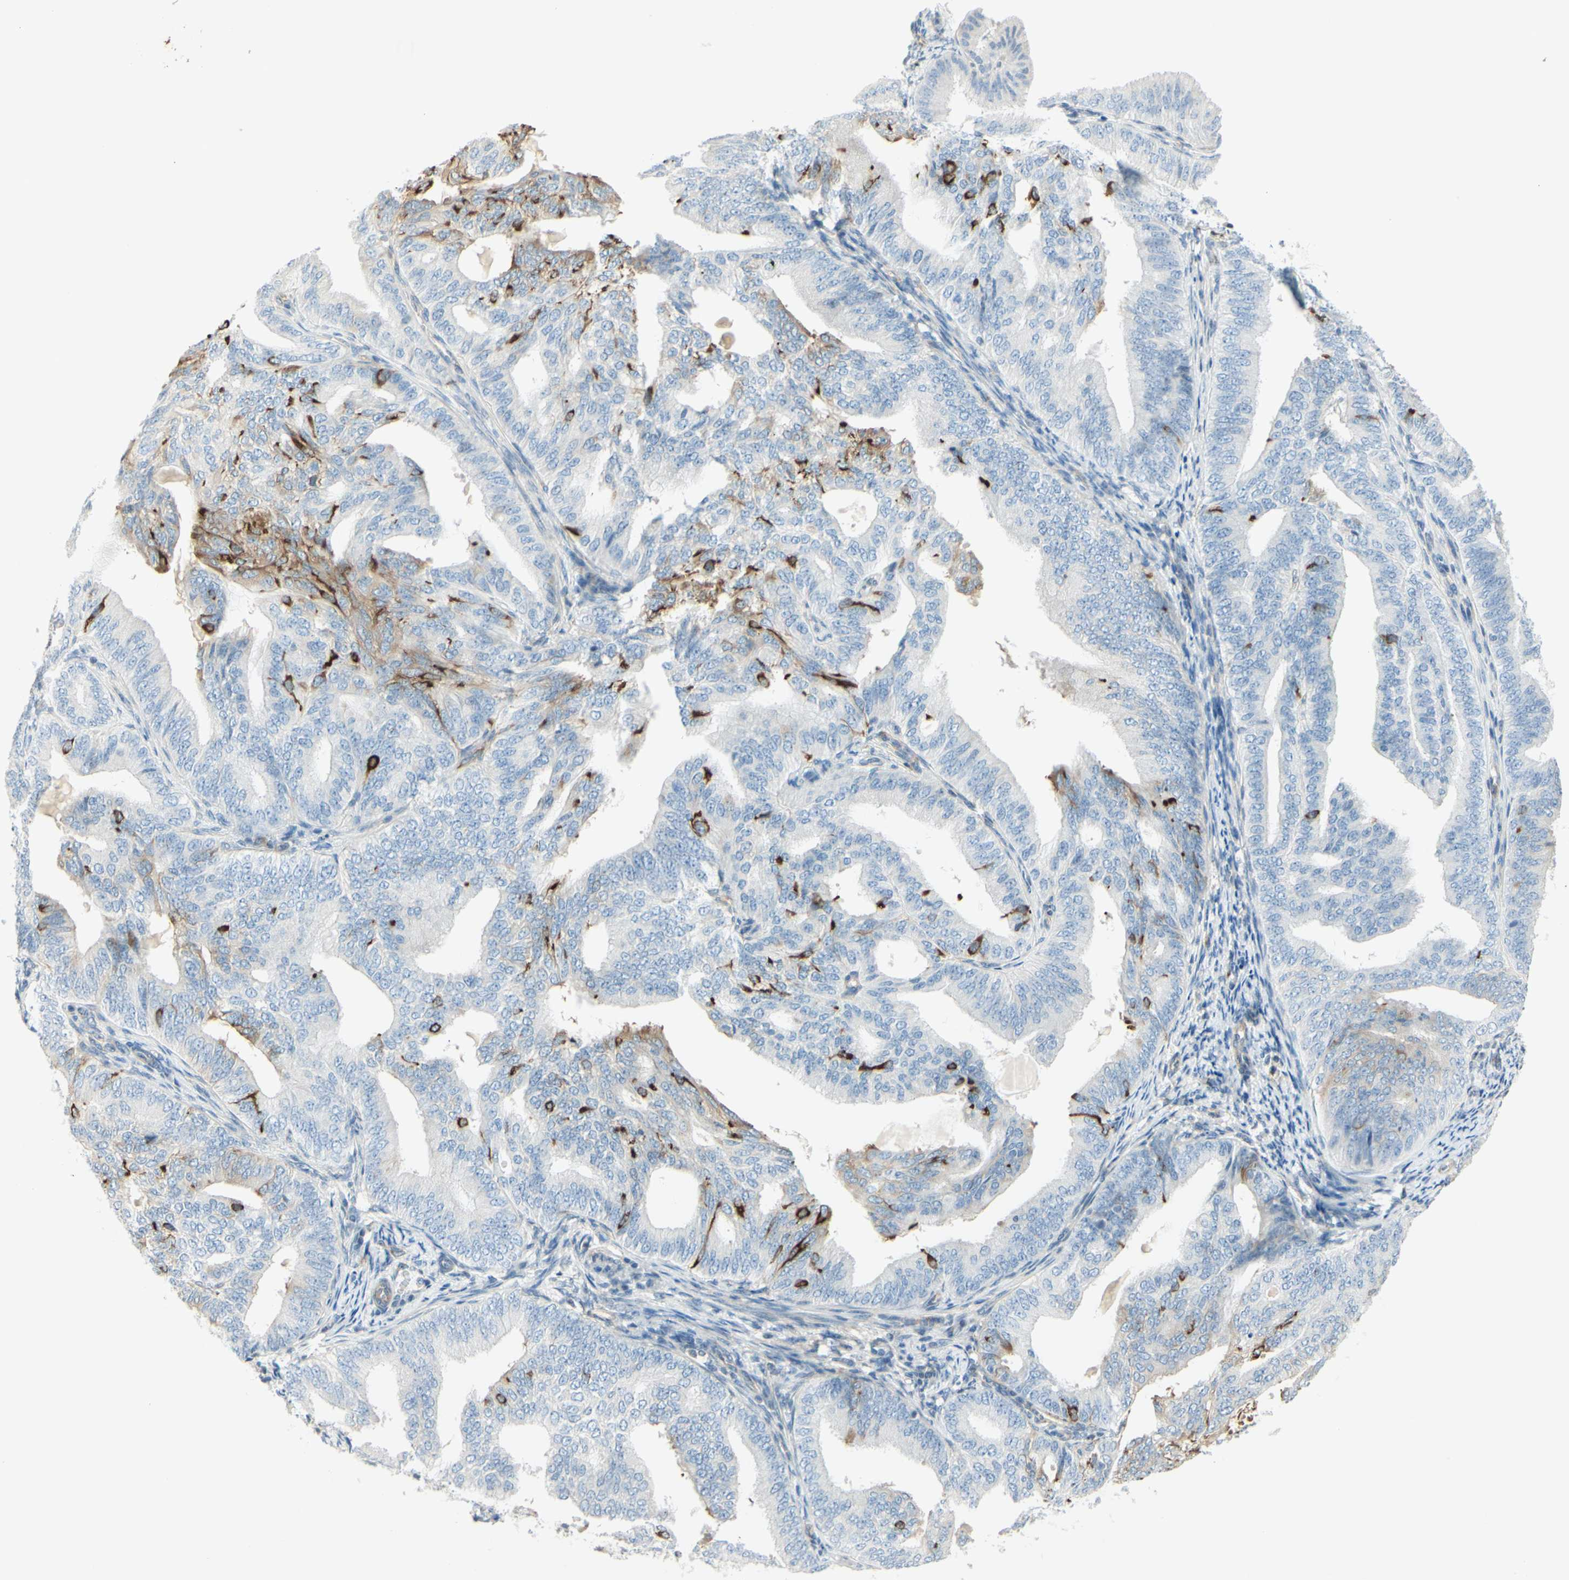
{"staining": {"intensity": "moderate", "quantity": "<25%", "location": "cytoplasmic/membranous"}, "tissue": "endometrial cancer", "cell_type": "Tumor cells", "image_type": "cancer", "snomed": [{"axis": "morphology", "description": "Adenocarcinoma, NOS"}, {"axis": "topography", "description": "Endometrium"}], "caption": "Moderate cytoplasmic/membranous expression for a protein is appreciated in about <25% of tumor cells of endometrial cancer using immunohistochemistry.", "gene": "MAP1B", "patient": {"sex": "female", "age": 58}}